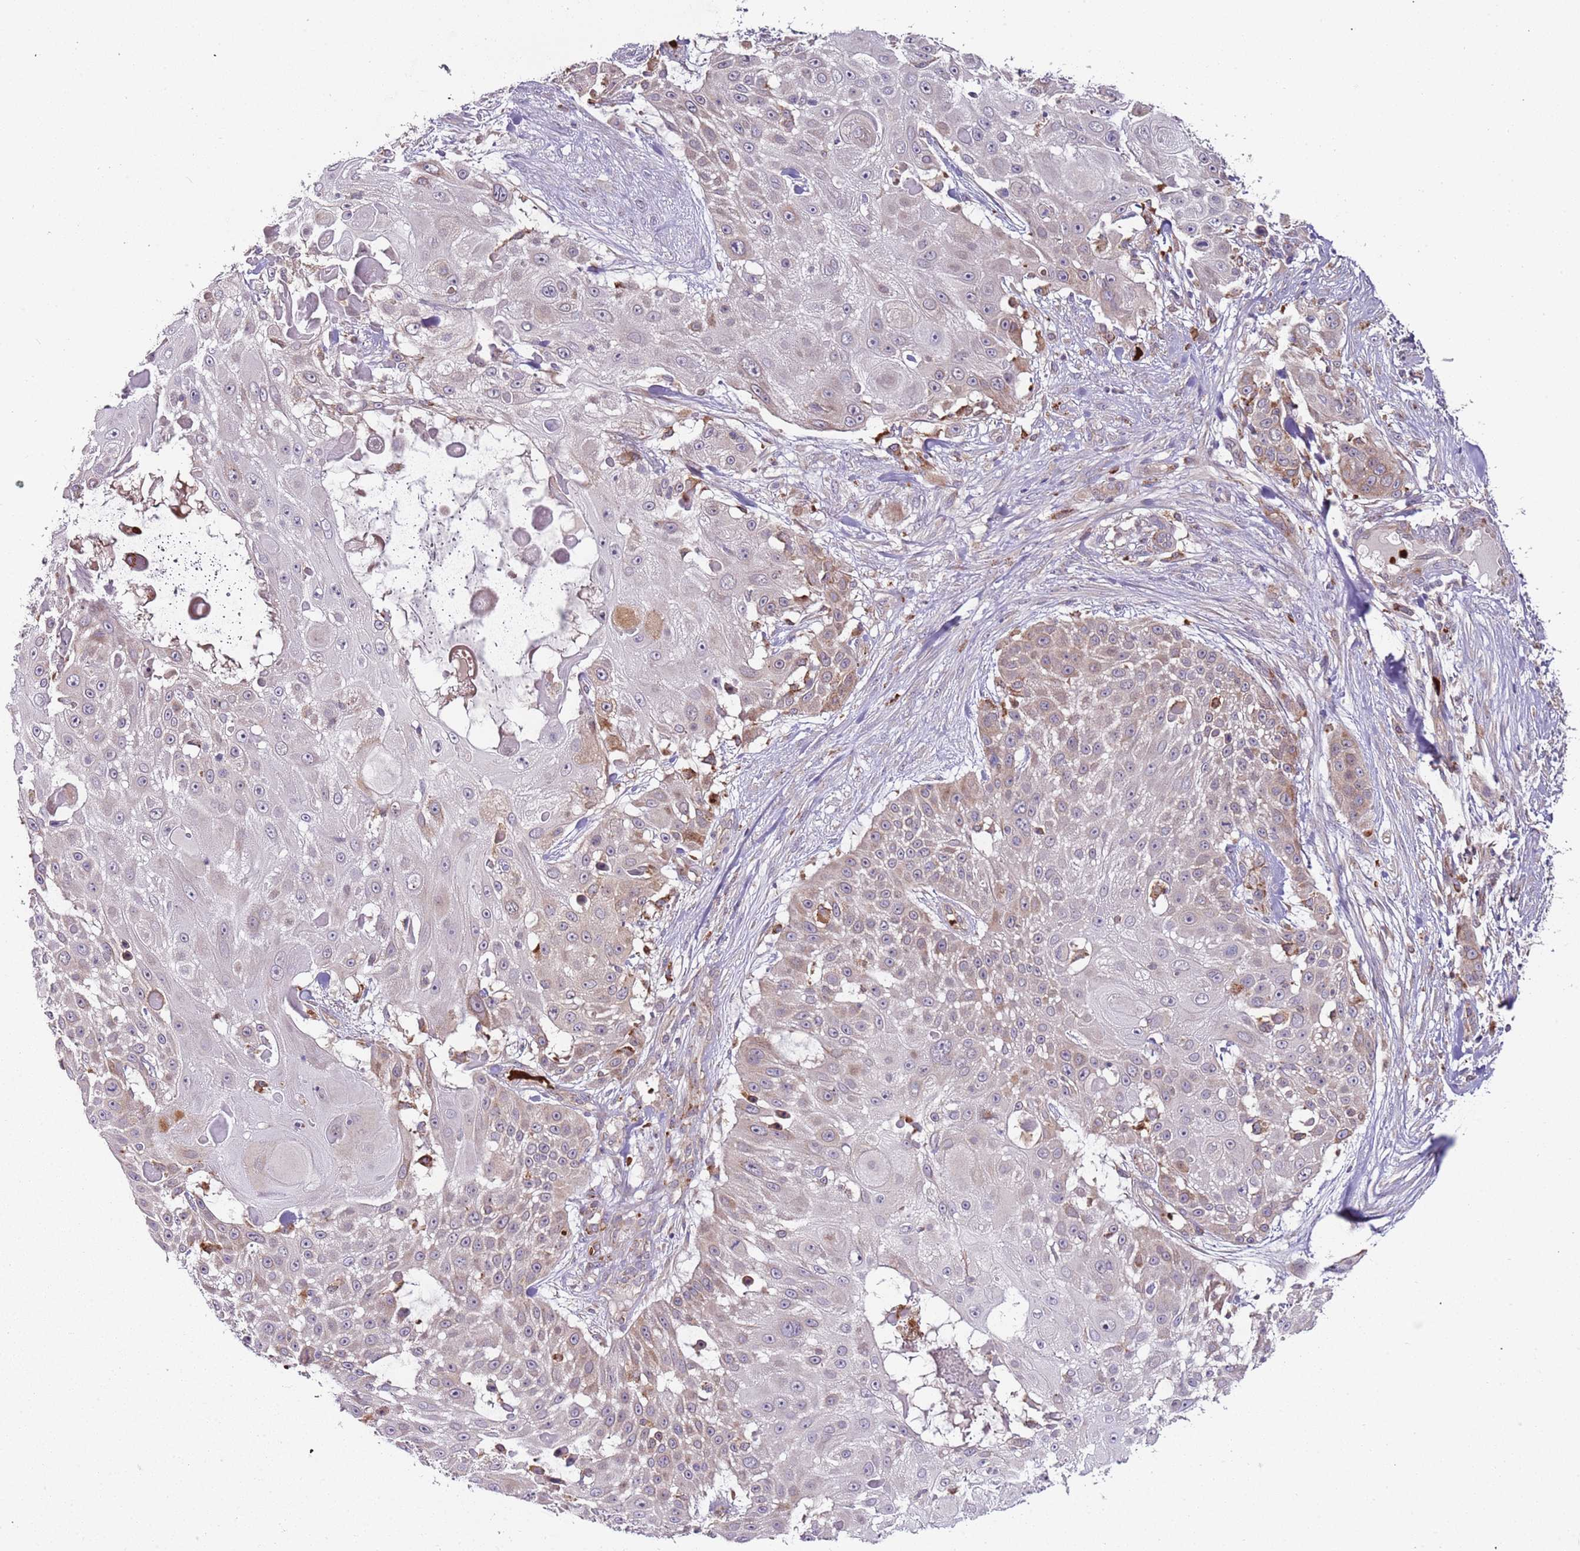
{"staining": {"intensity": "moderate", "quantity": "25%-75%", "location": "cytoplasmic/membranous"}, "tissue": "skin cancer", "cell_type": "Tumor cells", "image_type": "cancer", "snomed": [{"axis": "morphology", "description": "Squamous cell carcinoma, NOS"}, {"axis": "topography", "description": "Skin"}], "caption": "Tumor cells demonstrate medium levels of moderate cytoplasmic/membranous staining in about 25%-75% of cells in human skin squamous cell carcinoma.", "gene": "VWCE", "patient": {"sex": "female", "age": 86}}